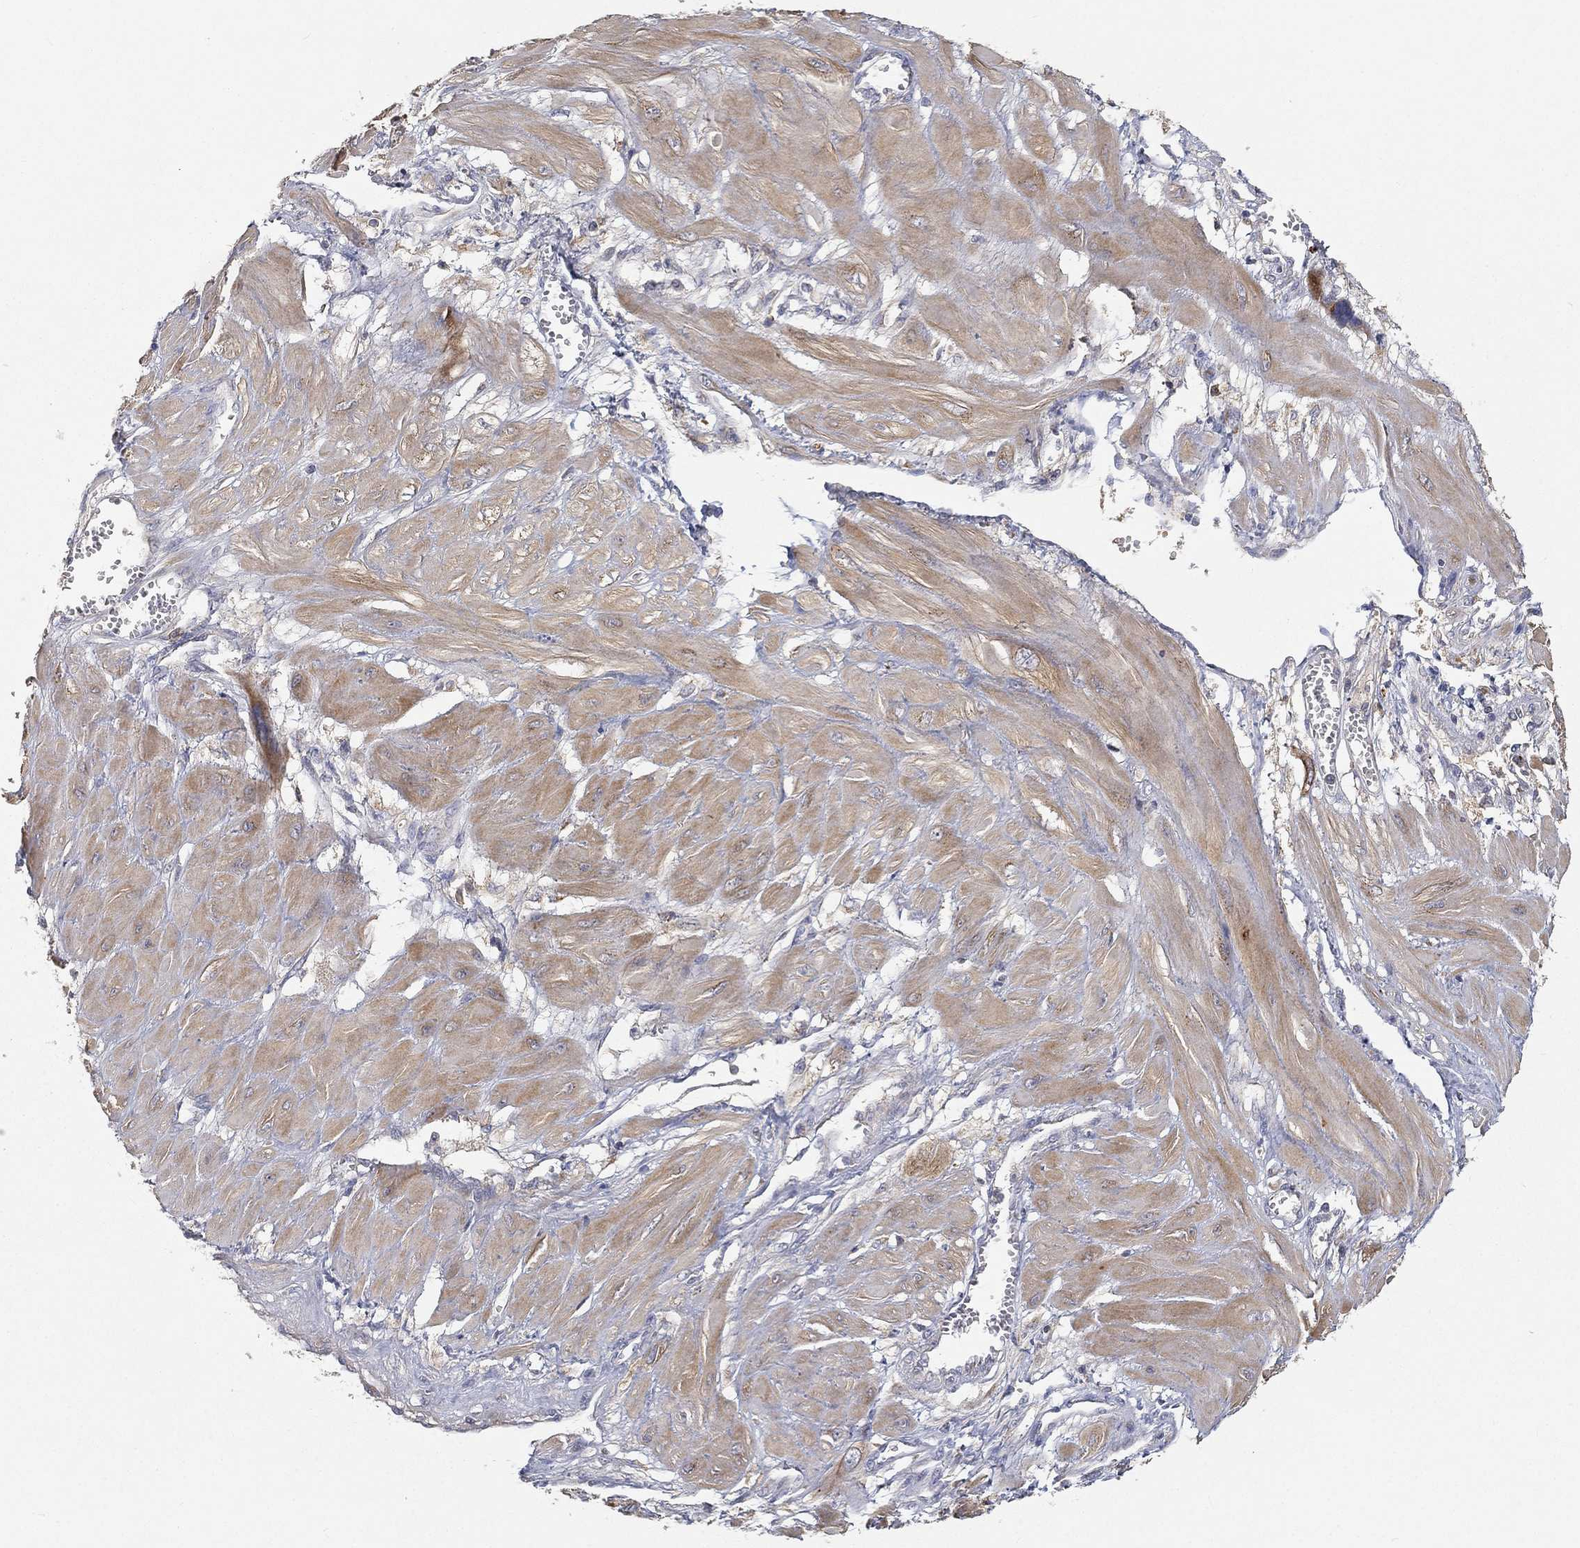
{"staining": {"intensity": "moderate", "quantity": ">75%", "location": "cytoplasmic/membranous"}, "tissue": "cervical cancer", "cell_type": "Tumor cells", "image_type": "cancer", "snomed": [{"axis": "morphology", "description": "Squamous cell carcinoma, NOS"}, {"axis": "topography", "description": "Cervix"}], "caption": "This is a micrograph of IHC staining of squamous cell carcinoma (cervical), which shows moderate staining in the cytoplasmic/membranous of tumor cells.", "gene": "CTSL", "patient": {"sex": "female", "age": 34}}